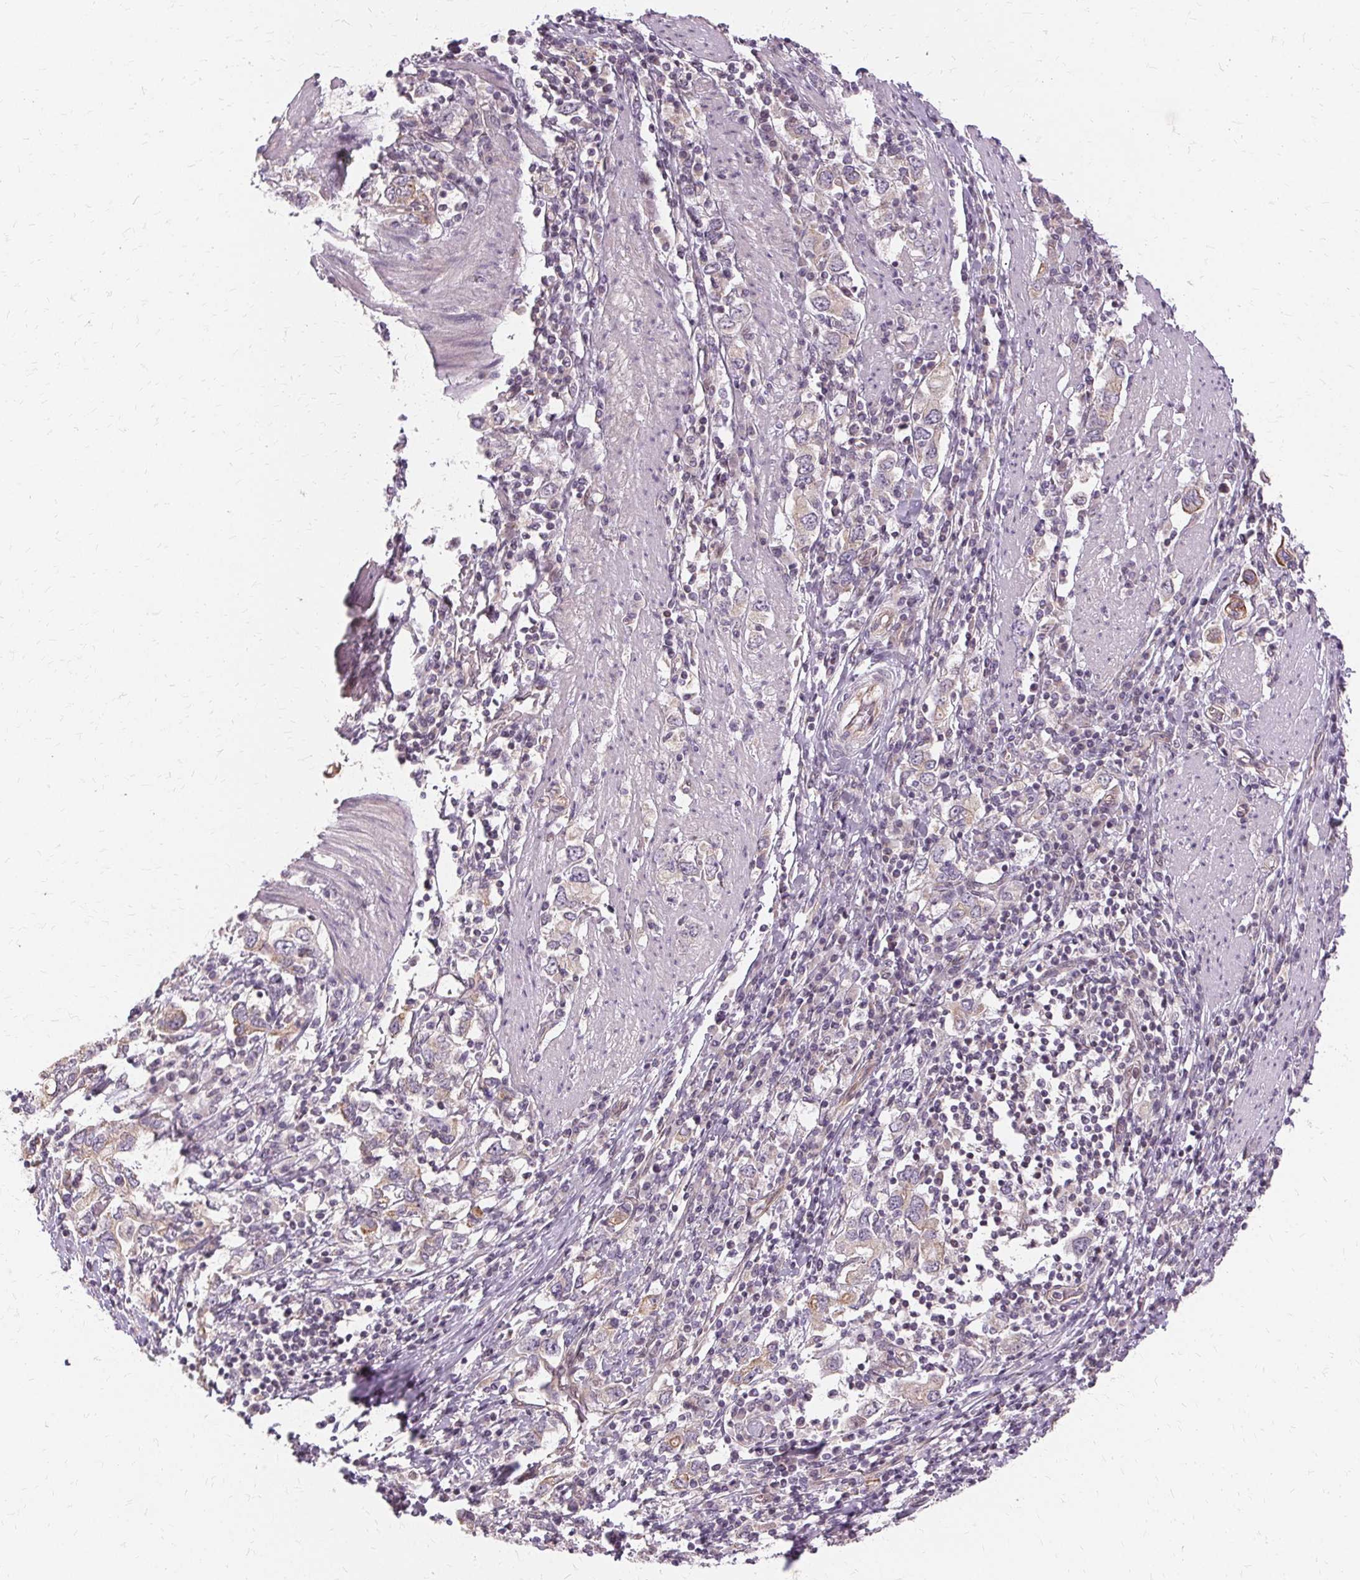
{"staining": {"intensity": "negative", "quantity": "none", "location": "none"}, "tissue": "stomach cancer", "cell_type": "Tumor cells", "image_type": "cancer", "snomed": [{"axis": "morphology", "description": "Adenocarcinoma, NOS"}, {"axis": "topography", "description": "Stomach, upper"}, {"axis": "topography", "description": "Stomach"}], "caption": "IHC image of human adenocarcinoma (stomach) stained for a protein (brown), which reveals no staining in tumor cells. Nuclei are stained in blue.", "gene": "USP8", "patient": {"sex": "male", "age": 62}}